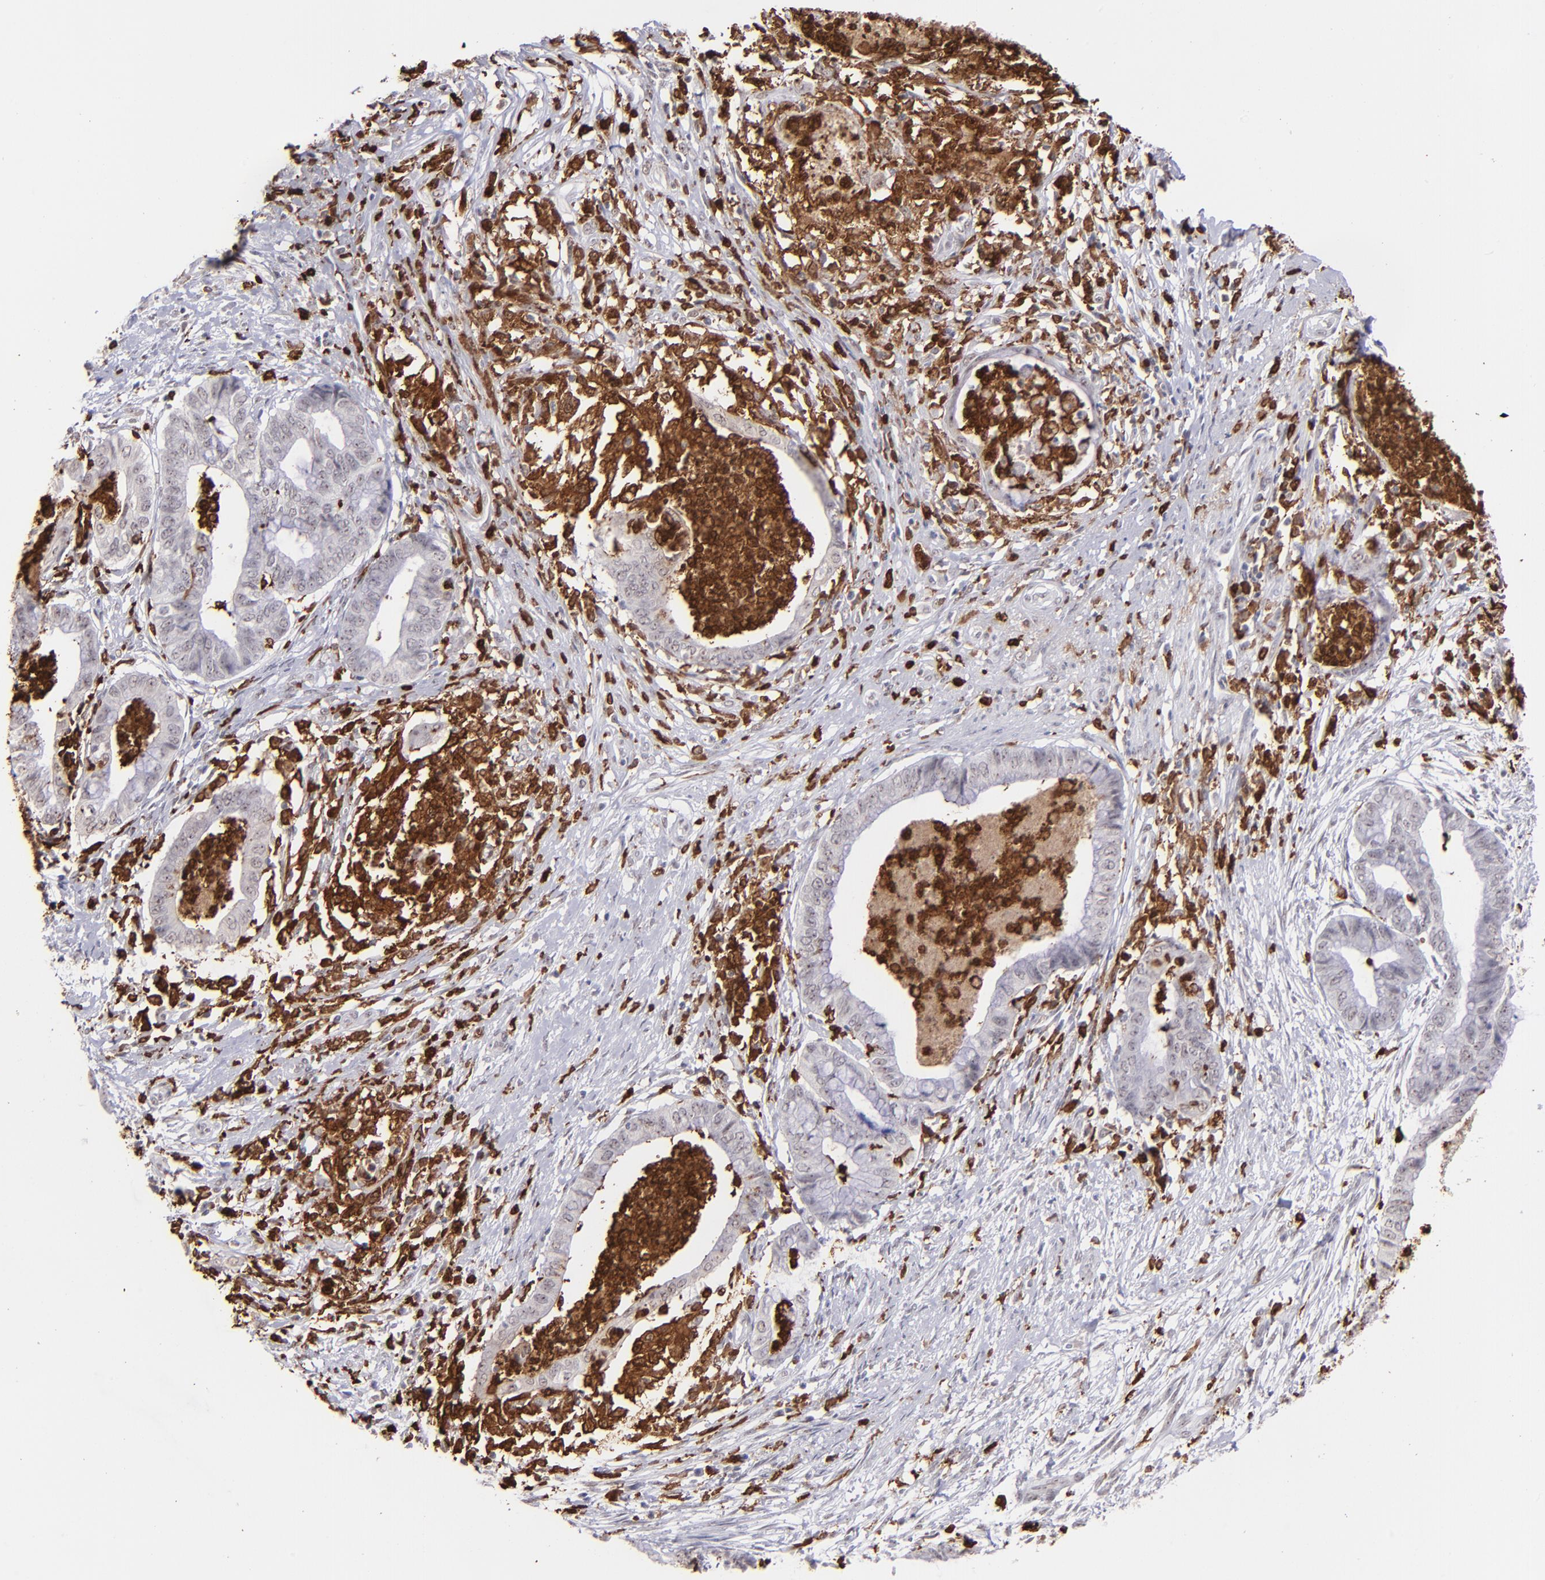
{"staining": {"intensity": "negative", "quantity": "none", "location": "none"}, "tissue": "endometrial cancer", "cell_type": "Tumor cells", "image_type": "cancer", "snomed": [{"axis": "morphology", "description": "Necrosis, NOS"}, {"axis": "morphology", "description": "Adenocarcinoma, NOS"}, {"axis": "topography", "description": "Endometrium"}], "caption": "This is an immunohistochemistry photomicrograph of endometrial adenocarcinoma. There is no expression in tumor cells.", "gene": "NCF2", "patient": {"sex": "female", "age": 79}}